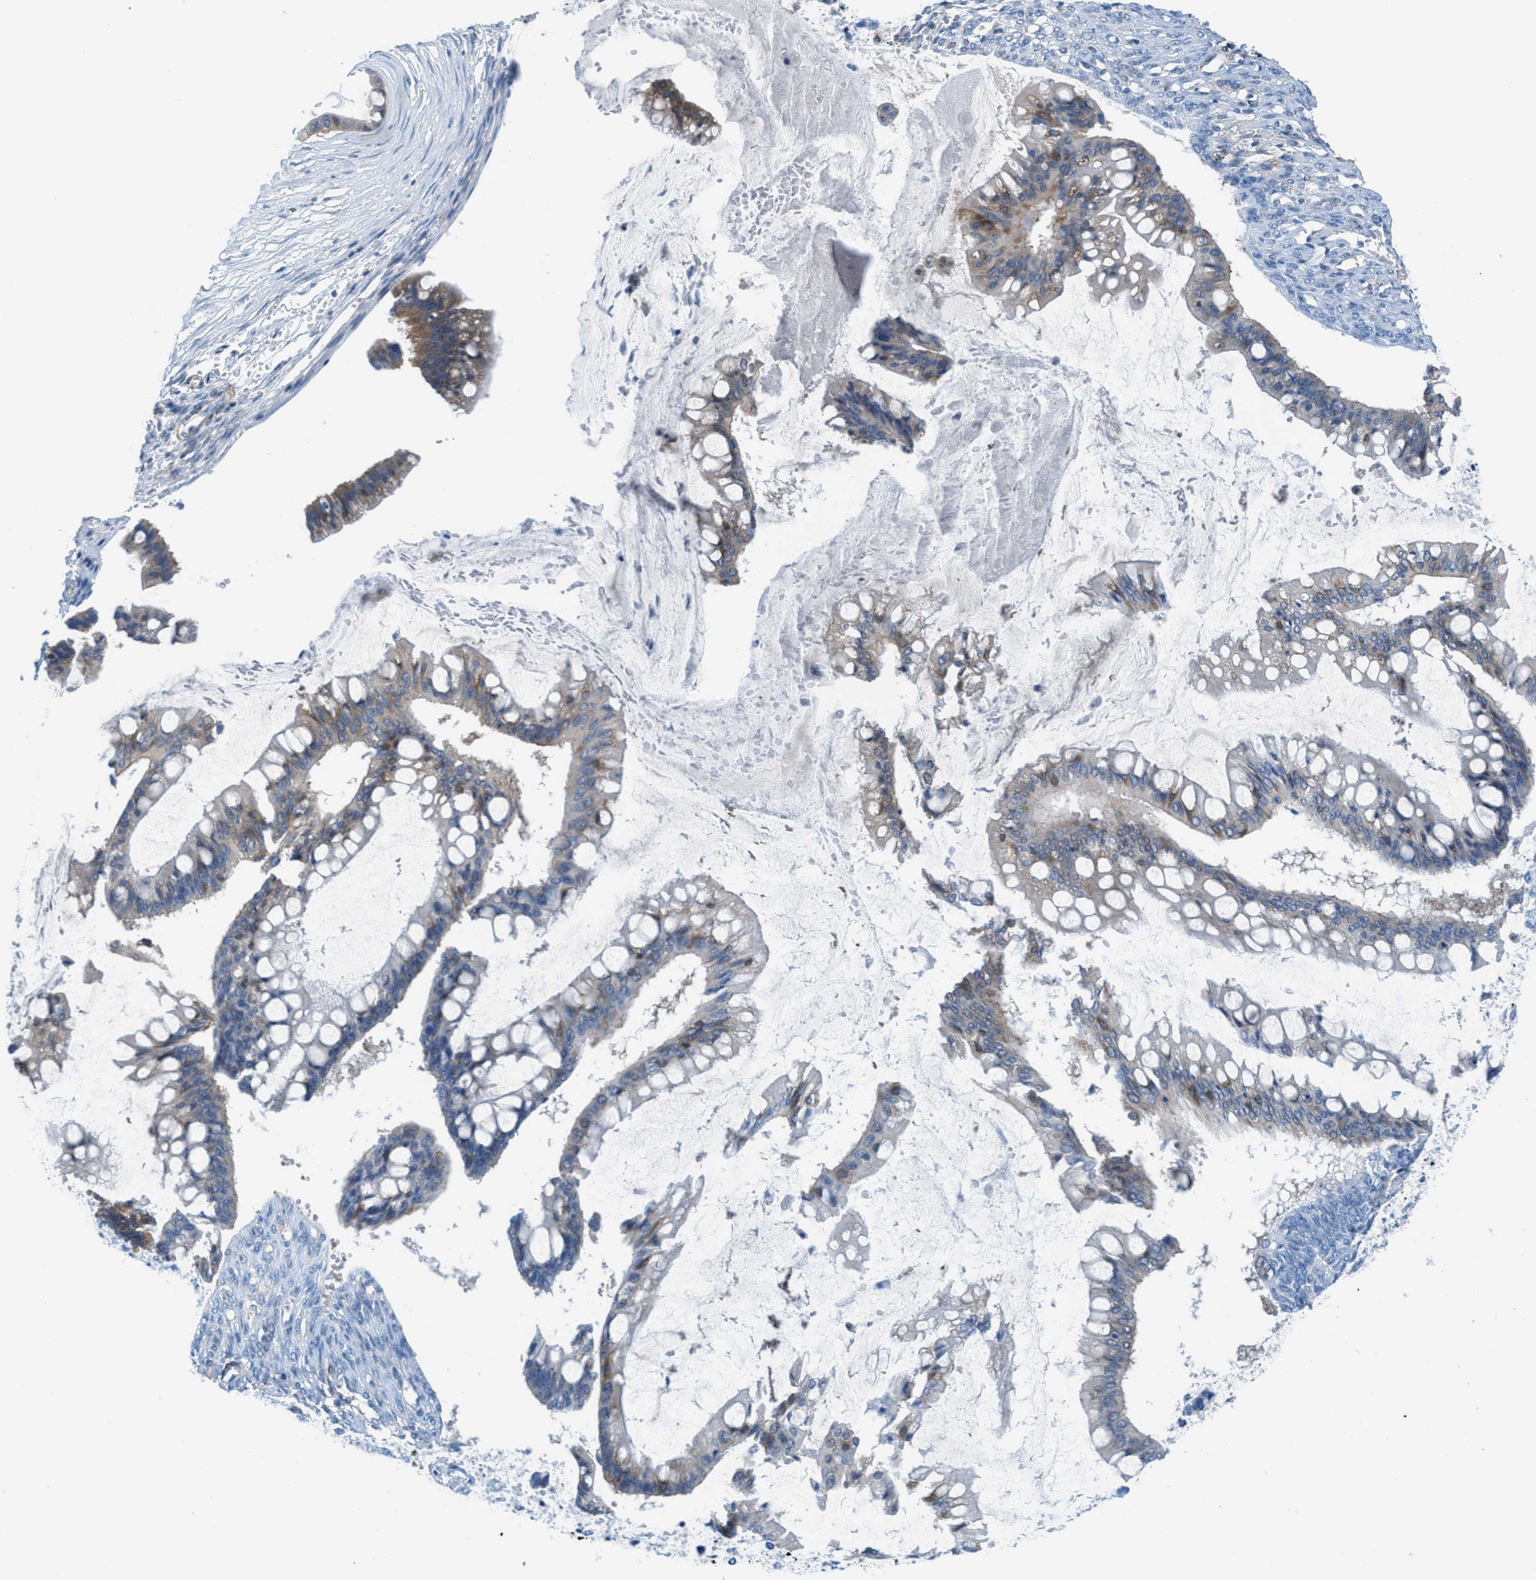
{"staining": {"intensity": "weak", "quantity": "<25%", "location": "cytoplasmic/membranous"}, "tissue": "ovarian cancer", "cell_type": "Tumor cells", "image_type": "cancer", "snomed": [{"axis": "morphology", "description": "Cystadenocarcinoma, mucinous, NOS"}, {"axis": "topography", "description": "Ovary"}], "caption": "Ovarian mucinous cystadenocarcinoma was stained to show a protein in brown. There is no significant staining in tumor cells.", "gene": "MAPRE2", "patient": {"sex": "female", "age": 73}}